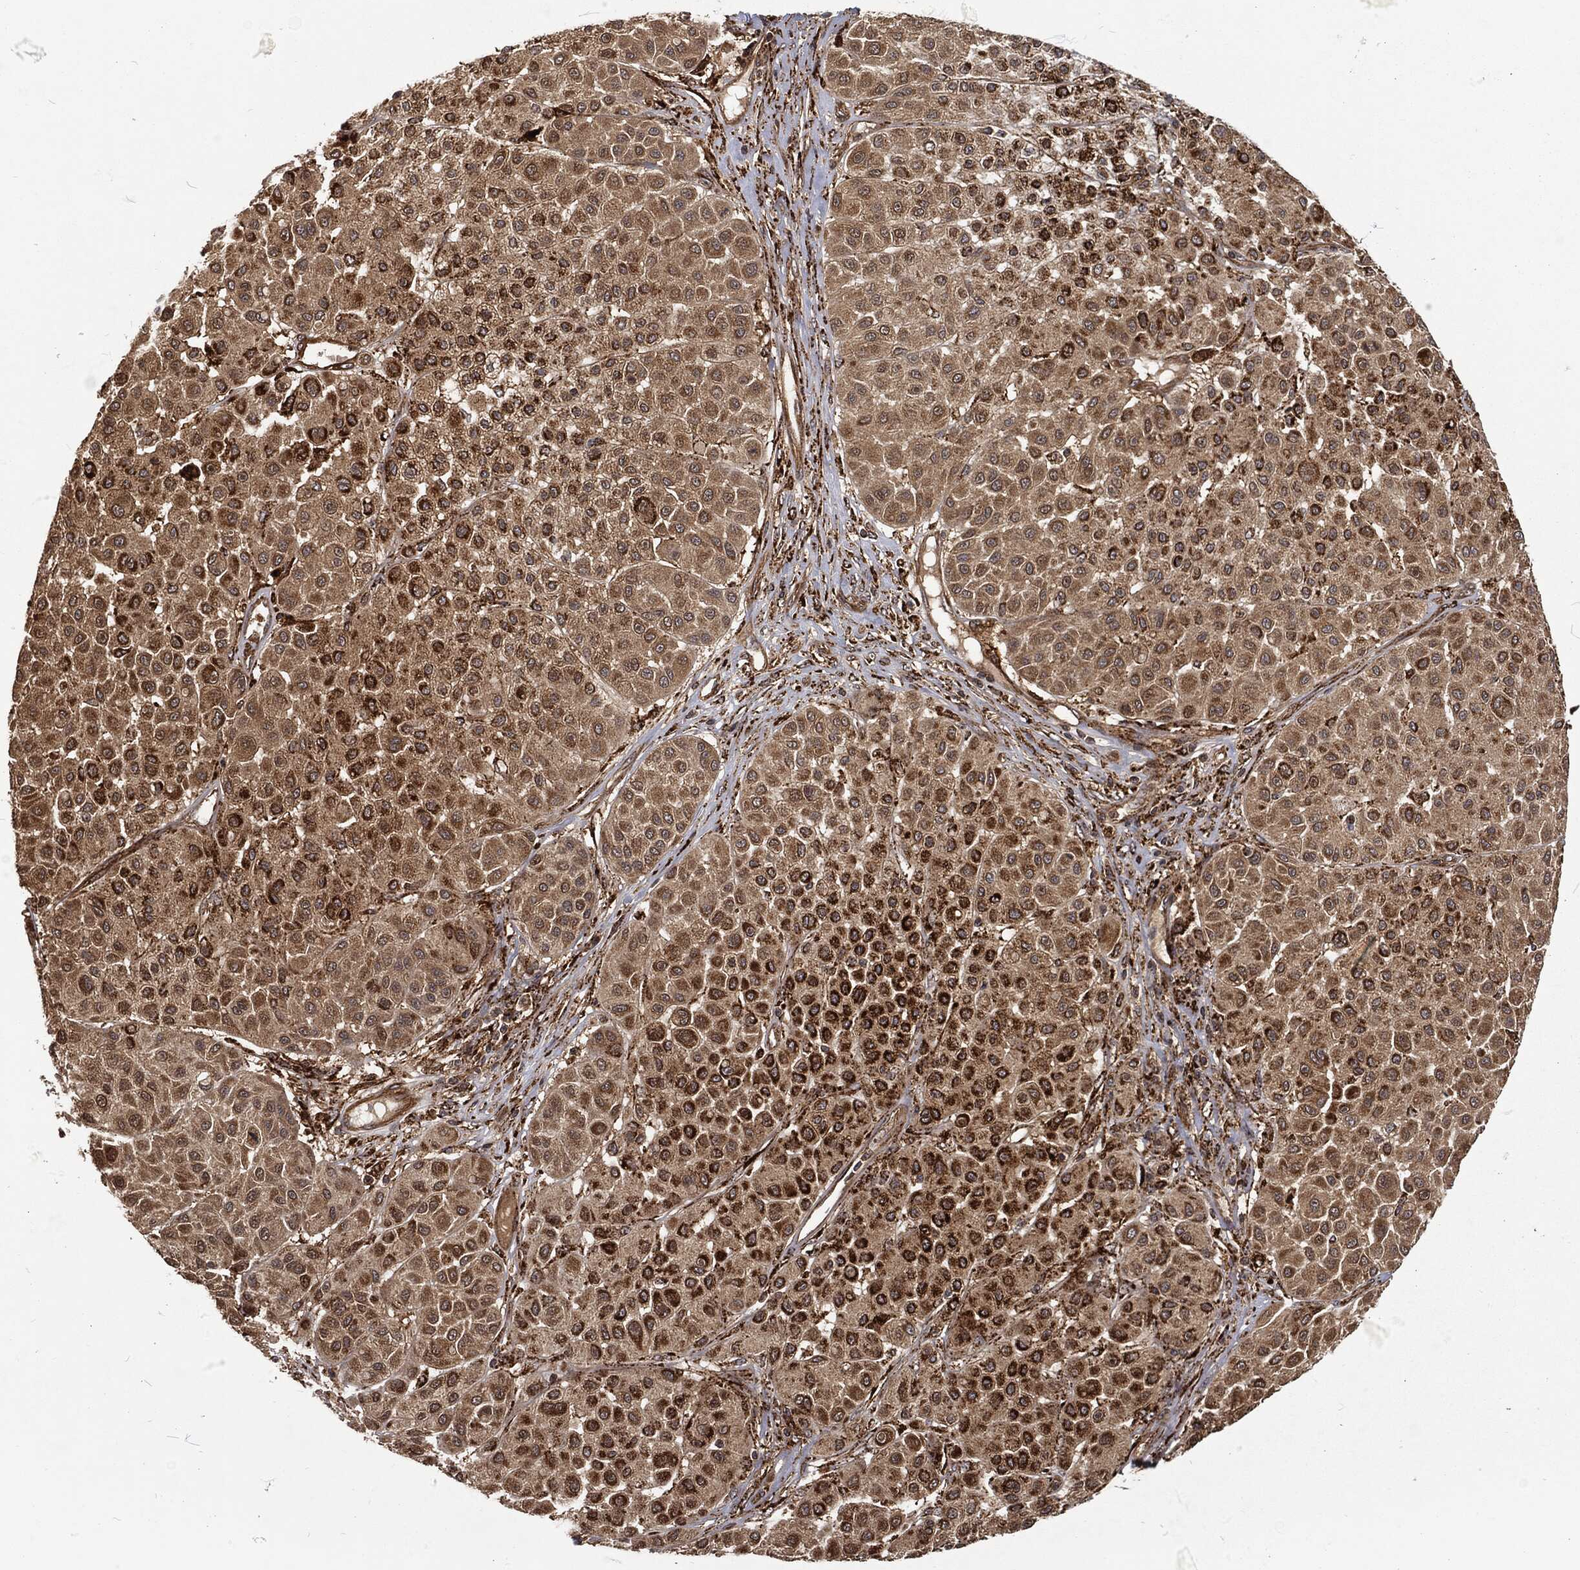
{"staining": {"intensity": "strong", "quantity": "25%-75%", "location": "cytoplasmic/membranous"}, "tissue": "melanoma", "cell_type": "Tumor cells", "image_type": "cancer", "snomed": [{"axis": "morphology", "description": "Malignant melanoma, Metastatic site"}, {"axis": "topography", "description": "Smooth muscle"}], "caption": "Immunohistochemistry (IHC) micrograph of human malignant melanoma (metastatic site) stained for a protein (brown), which reveals high levels of strong cytoplasmic/membranous expression in approximately 25%-75% of tumor cells.", "gene": "RFTN1", "patient": {"sex": "male", "age": 41}}